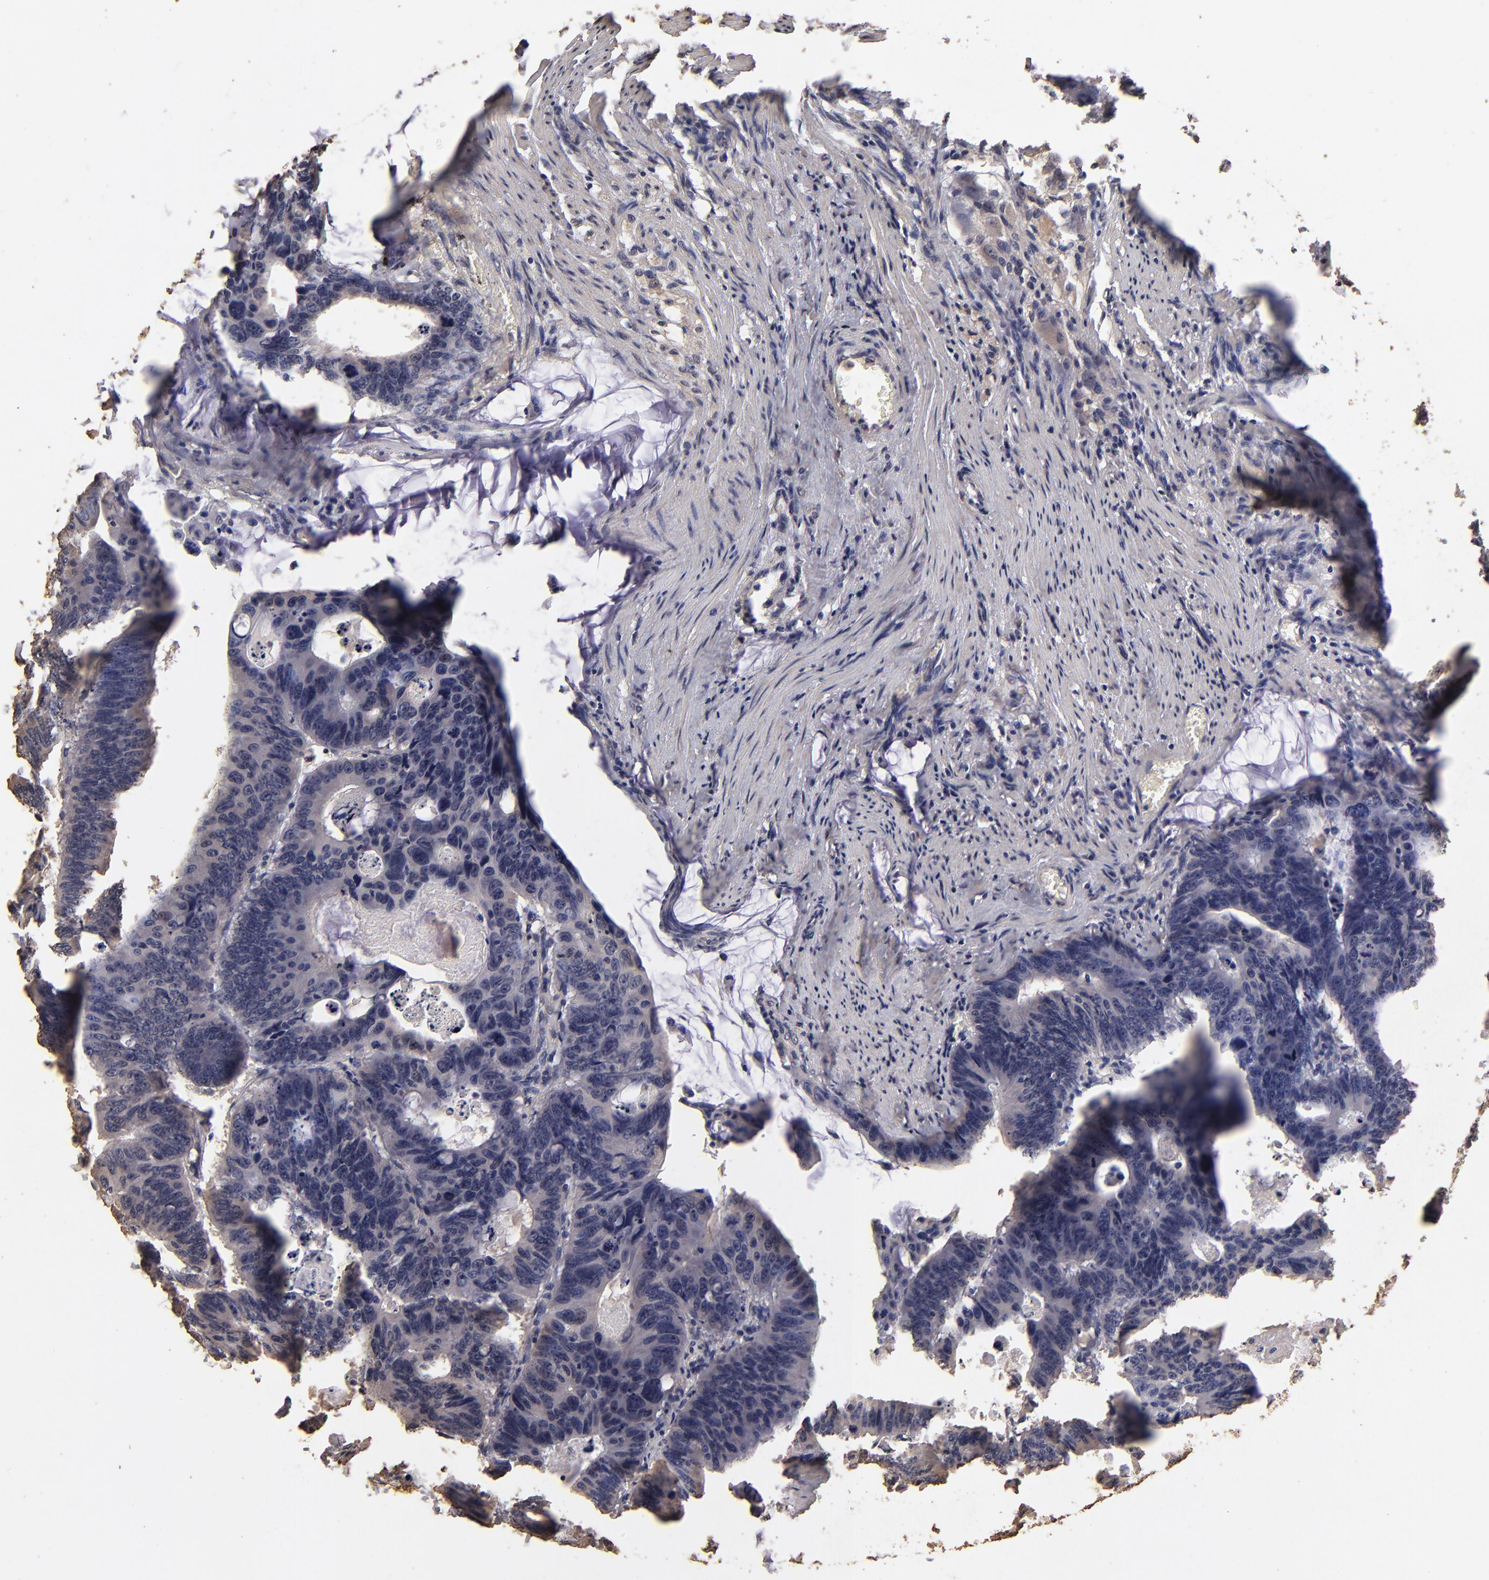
{"staining": {"intensity": "weak", "quantity": "<25%", "location": "cytoplasmic/membranous"}, "tissue": "colorectal cancer", "cell_type": "Tumor cells", "image_type": "cancer", "snomed": [{"axis": "morphology", "description": "Adenocarcinoma, NOS"}, {"axis": "topography", "description": "Colon"}], "caption": "A micrograph of colorectal adenocarcinoma stained for a protein shows no brown staining in tumor cells.", "gene": "OPHN1", "patient": {"sex": "female", "age": 55}}